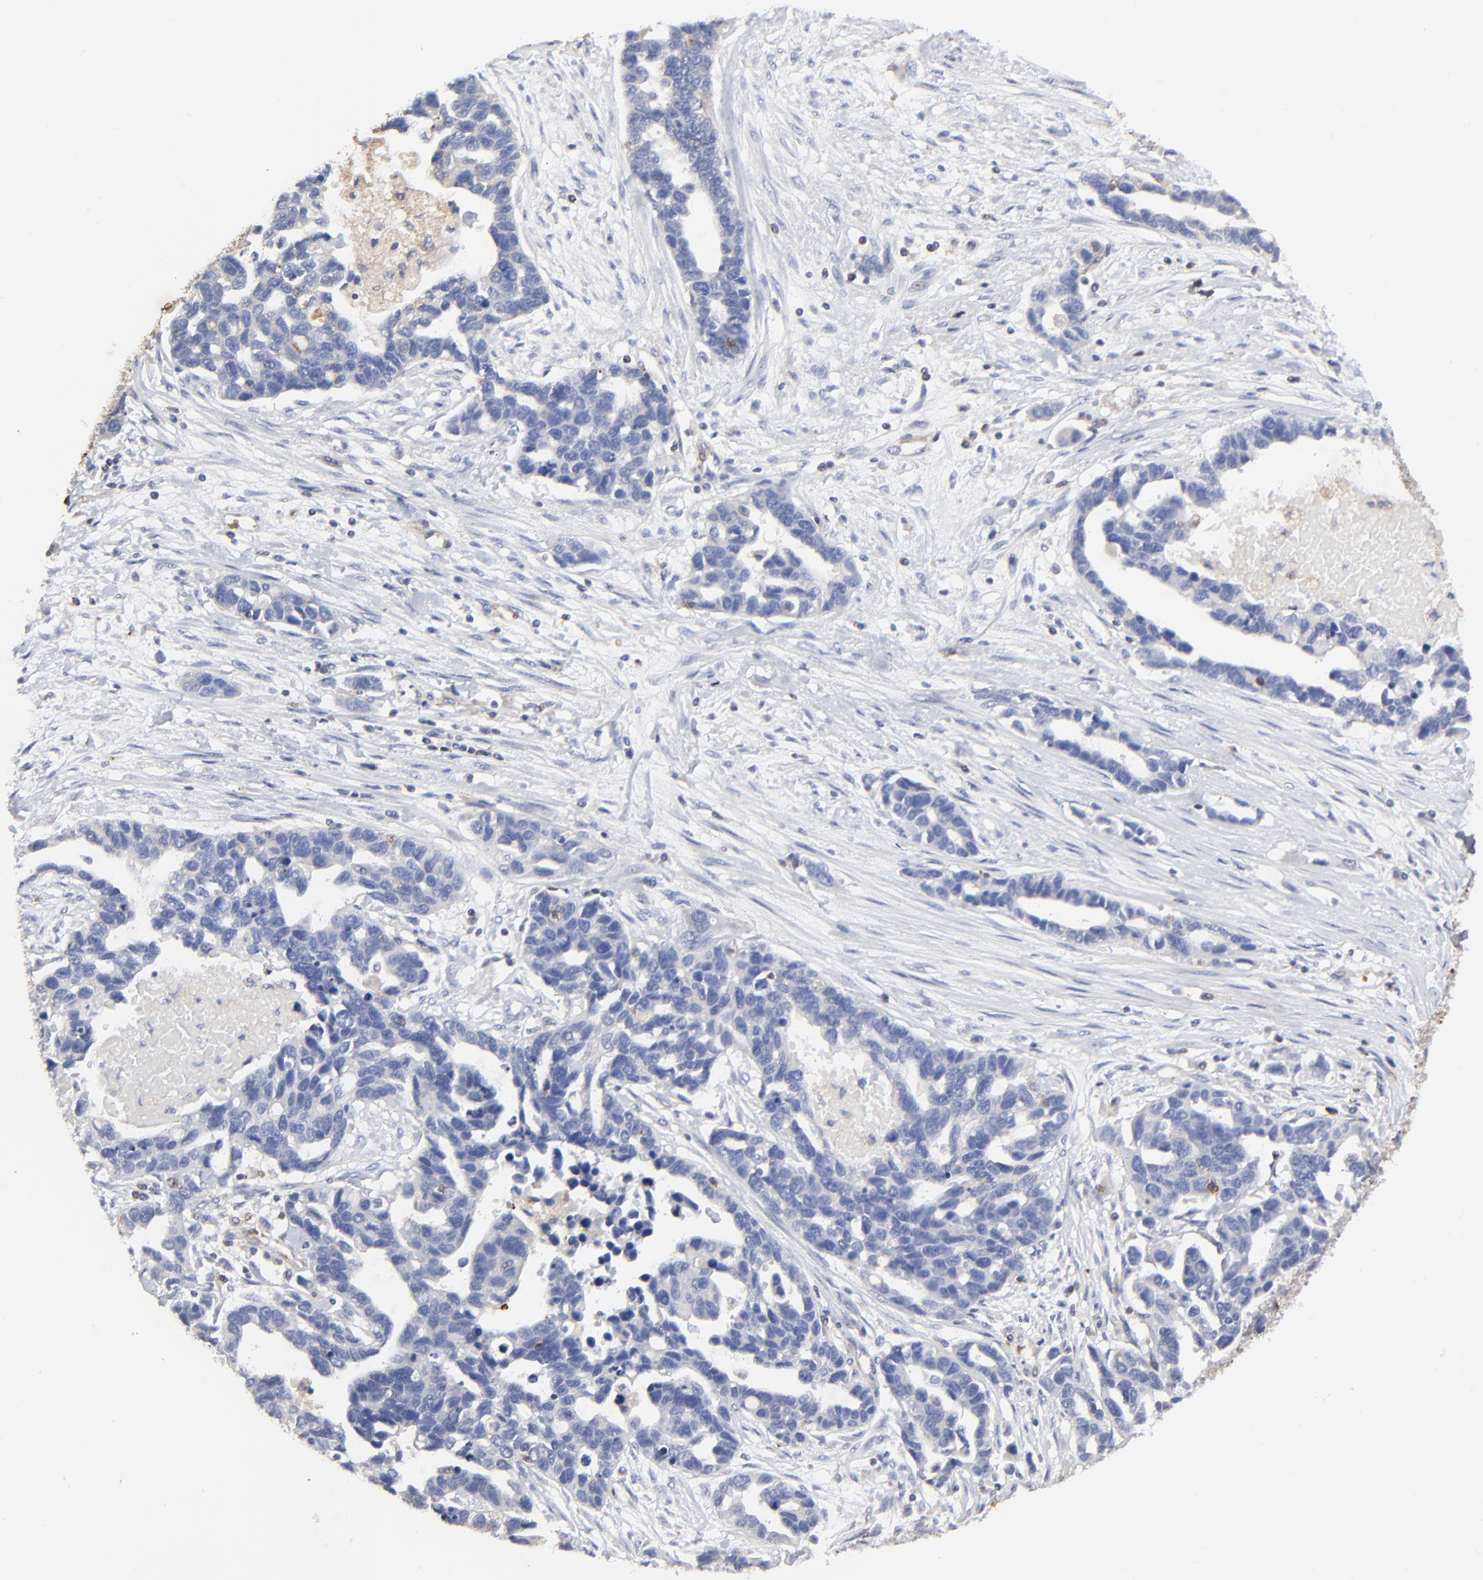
{"staining": {"intensity": "negative", "quantity": "none", "location": "none"}, "tissue": "ovarian cancer", "cell_type": "Tumor cells", "image_type": "cancer", "snomed": [{"axis": "morphology", "description": "Cystadenocarcinoma, serous, NOS"}, {"axis": "topography", "description": "Ovary"}], "caption": "IHC of human serous cystadenocarcinoma (ovarian) shows no expression in tumor cells.", "gene": "PAG1", "patient": {"sex": "female", "age": 54}}